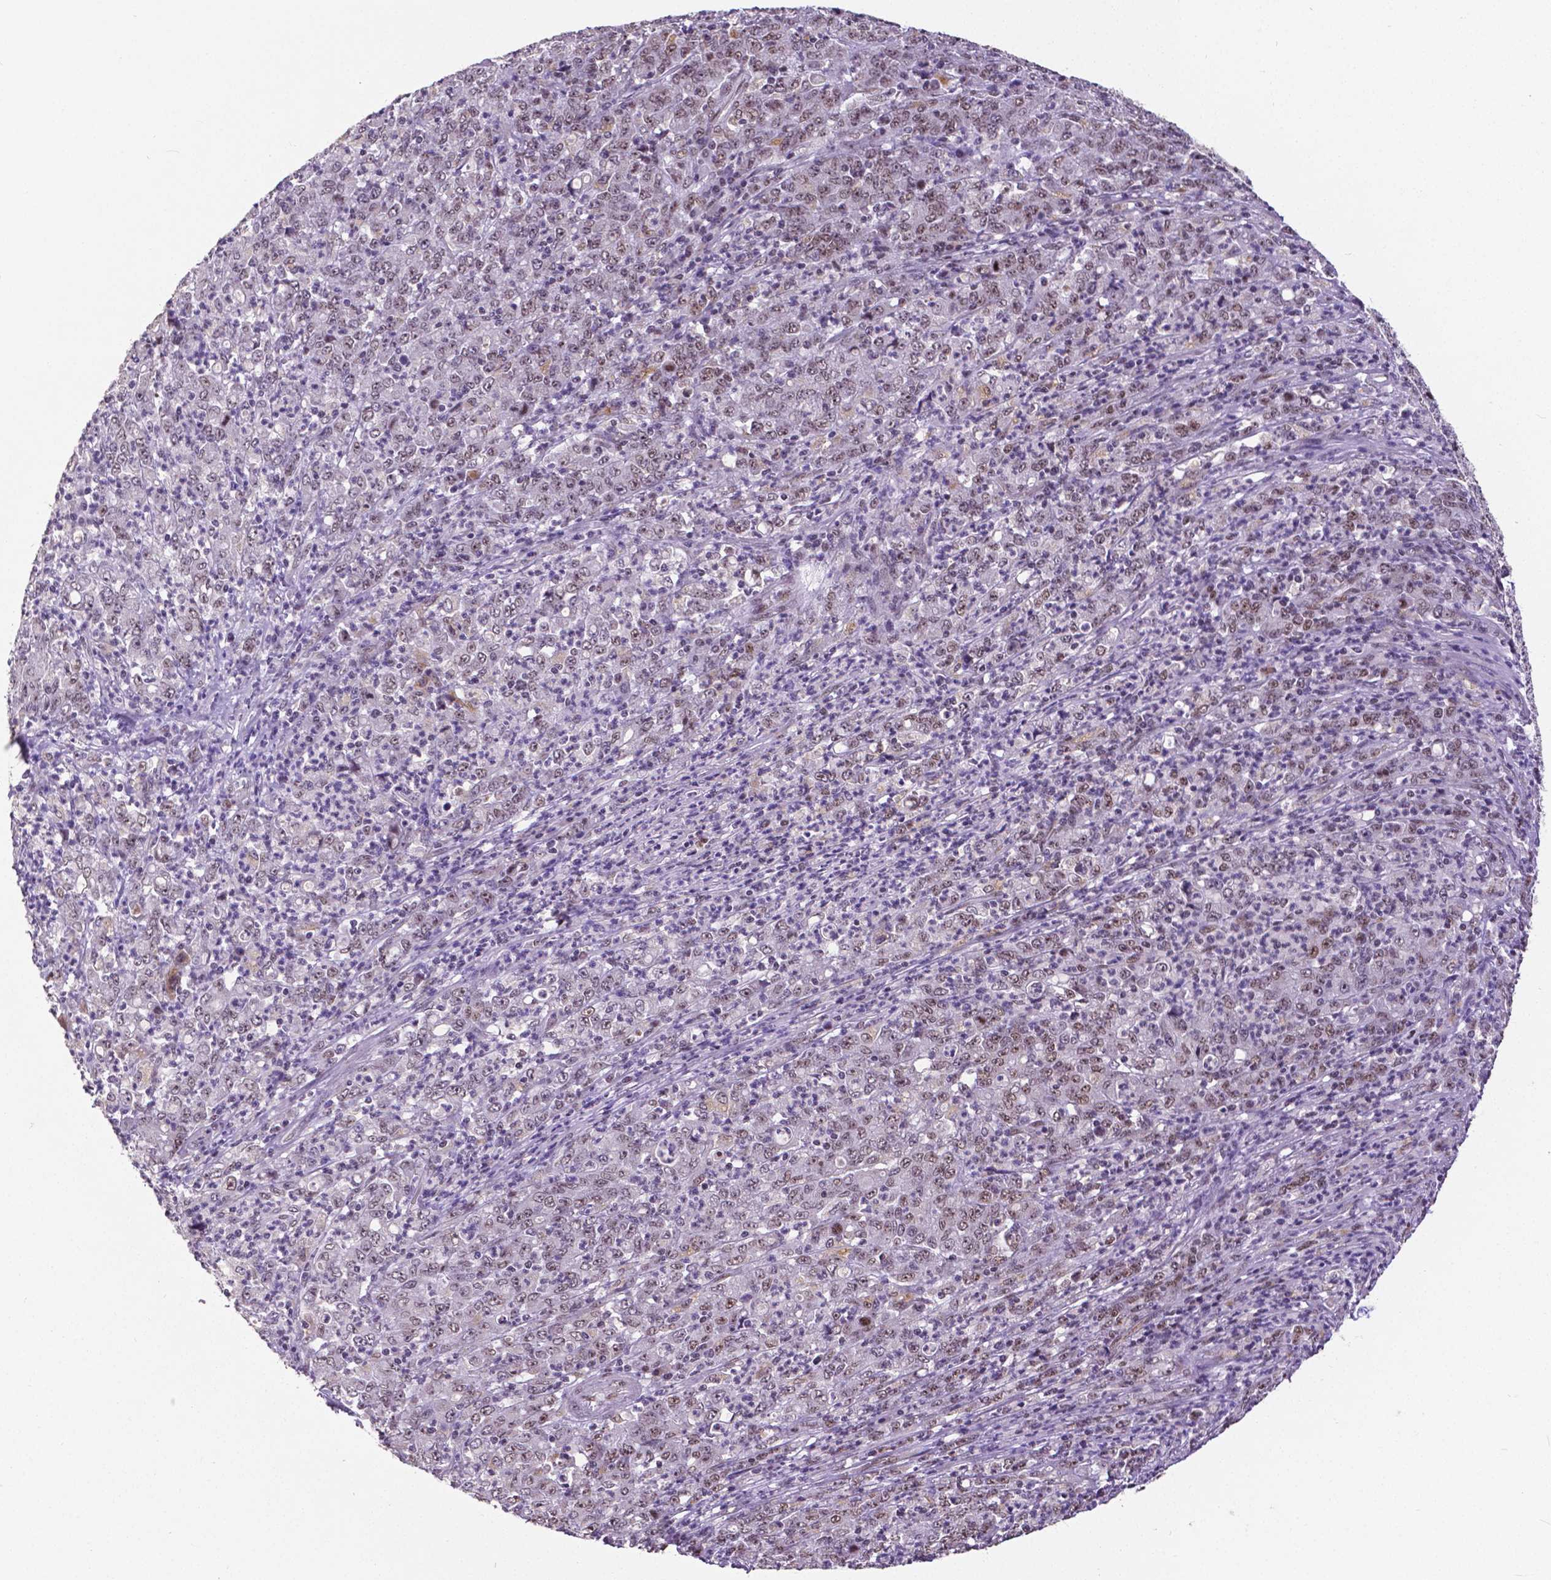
{"staining": {"intensity": "weak", "quantity": "25%-75%", "location": "nuclear"}, "tissue": "stomach cancer", "cell_type": "Tumor cells", "image_type": "cancer", "snomed": [{"axis": "morphology", "description": "Adenocarcinoma, NOS"}, {"axis": "topography", "description": "Stomach, lower"}], "caption": "Weak nuclear protein expression is identified in approximately 25%-75% of tumor cells in stomach cancer.", "gene": "ATRX", "patient": {"sex": "female", "age": 71}}